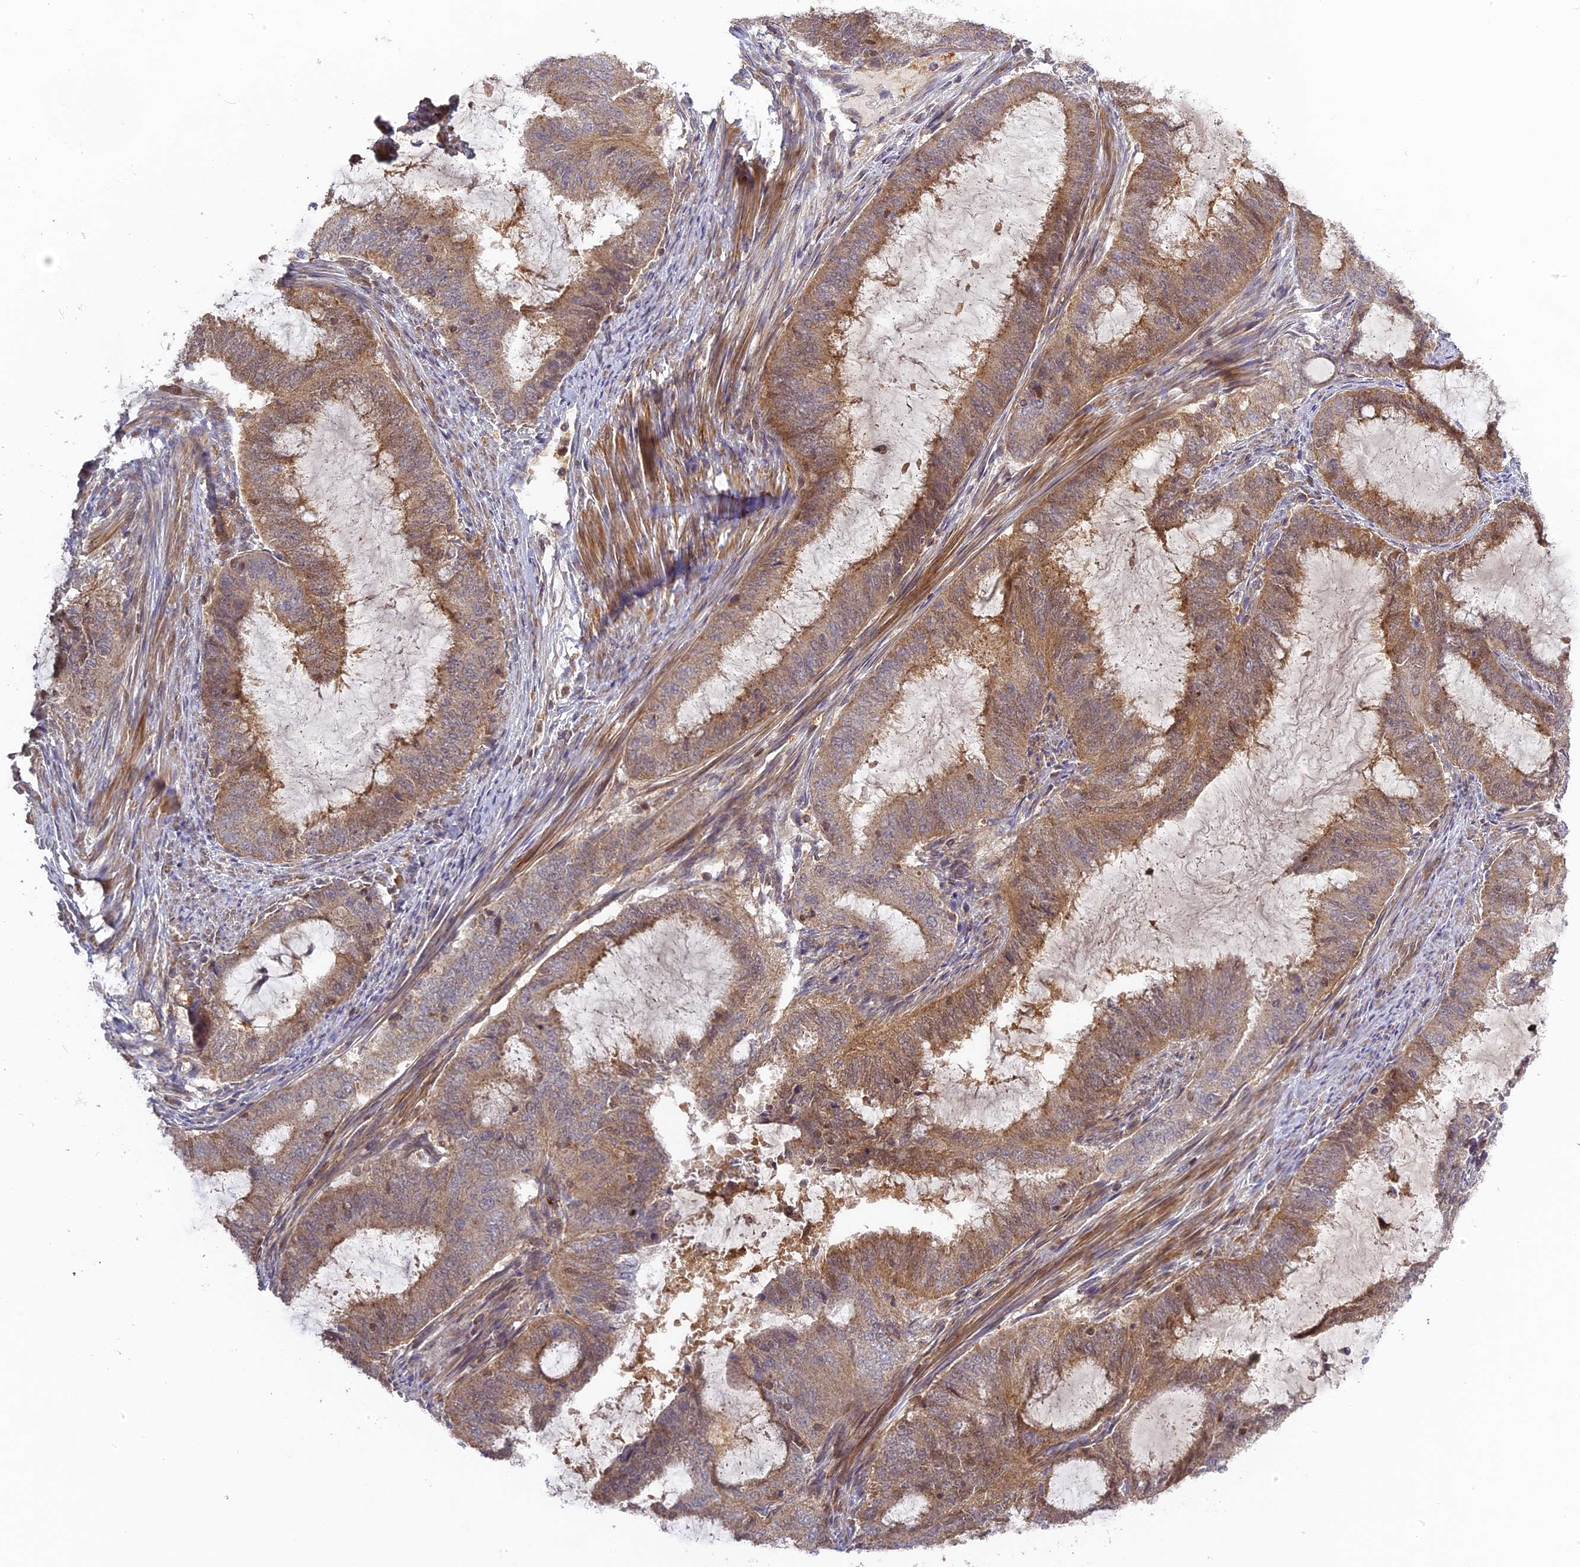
{"staining": {"intensity": "moderate", "quantity": ">75%", "location": "cytoplasmic/membranous"}, "tissue": "endometrial cancer", "cell_type": "Tumor cells", "image_type": "cancer", "snomed": [{"axis": "morphology", "description": "Adenocarcinoma, NOS"}, {"axis": "topography", "description": "Endometrium"}], "caption": "DAB immunohistochemical staining of human endometrial adenocarcinoma shows moderate cytoplasmic/membranous protein expression in about >75% of tumor cells.", "gene": "RPIA", "patient": {"sex": "female", "age": 51}}